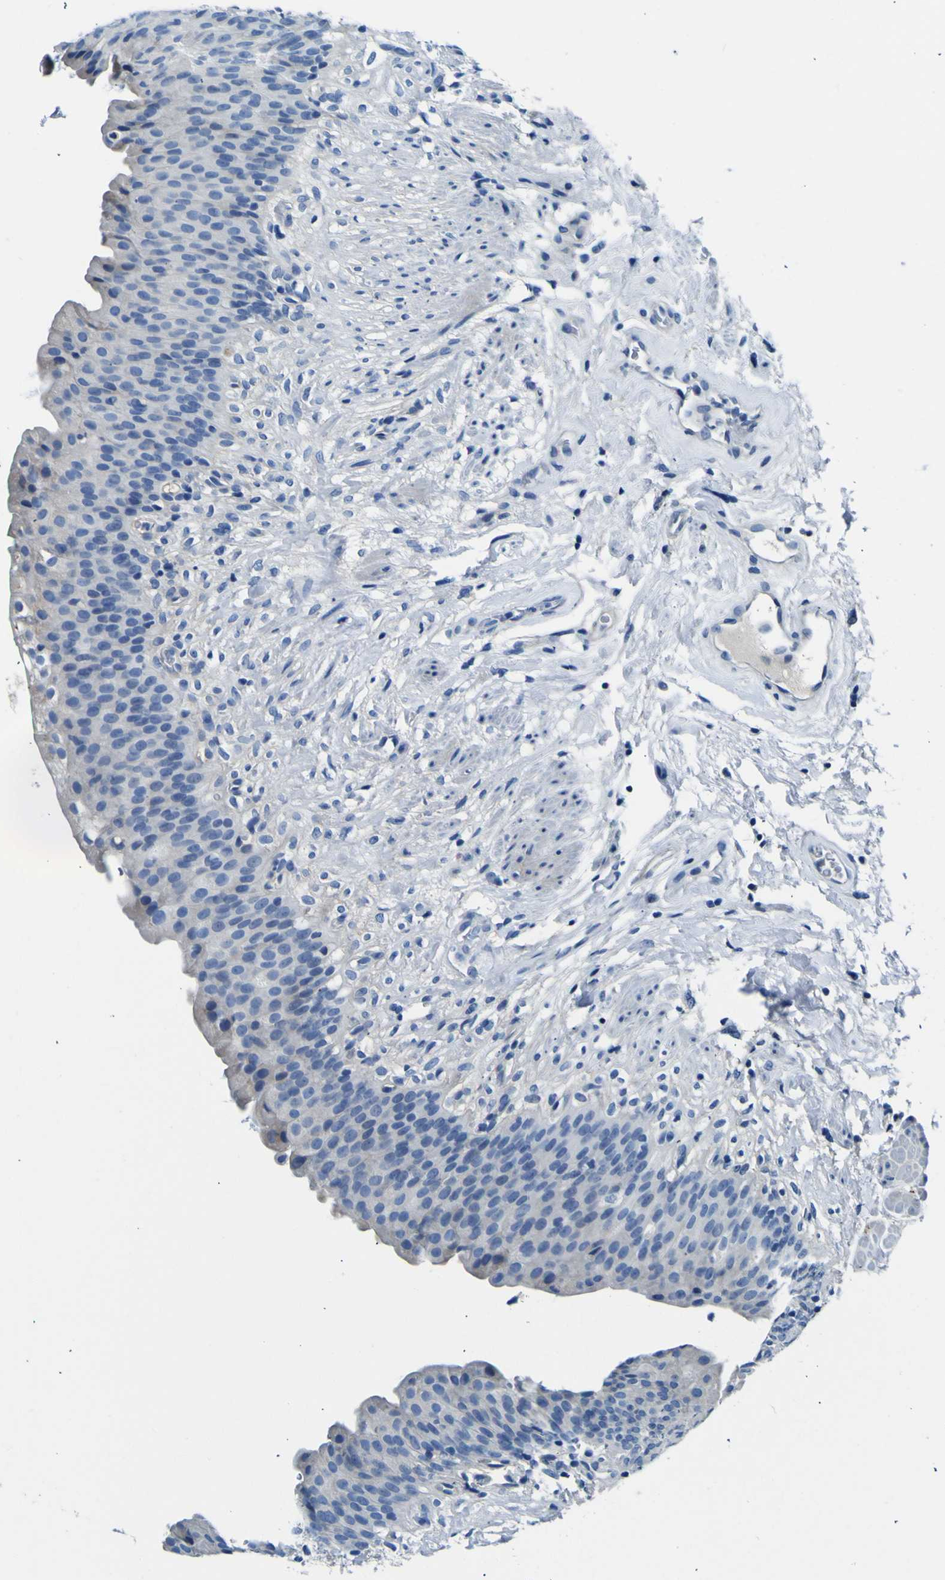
{"staining": {"intensity": "negative", "quantity": "none", "location": "none"}, "tissue": "urinary bladder", "cell_type": "Urothelial cells", "image_type": "normal", "snomed": [{"axis": "morphology", "description": "Normal tissue, NOS"}, {"axis": "topography", "description": "Urinary bladder"}], "caption": "There is no significant expression in urothelial cells of urinary bladder. The staining is performed using DAB (3,3'-diaminobenzidine) brown chromogen with nuclei counter-stained in using hematoxylin.", "gene": "ADGRA2", "patient": {"sex": "female", "age": 79}}